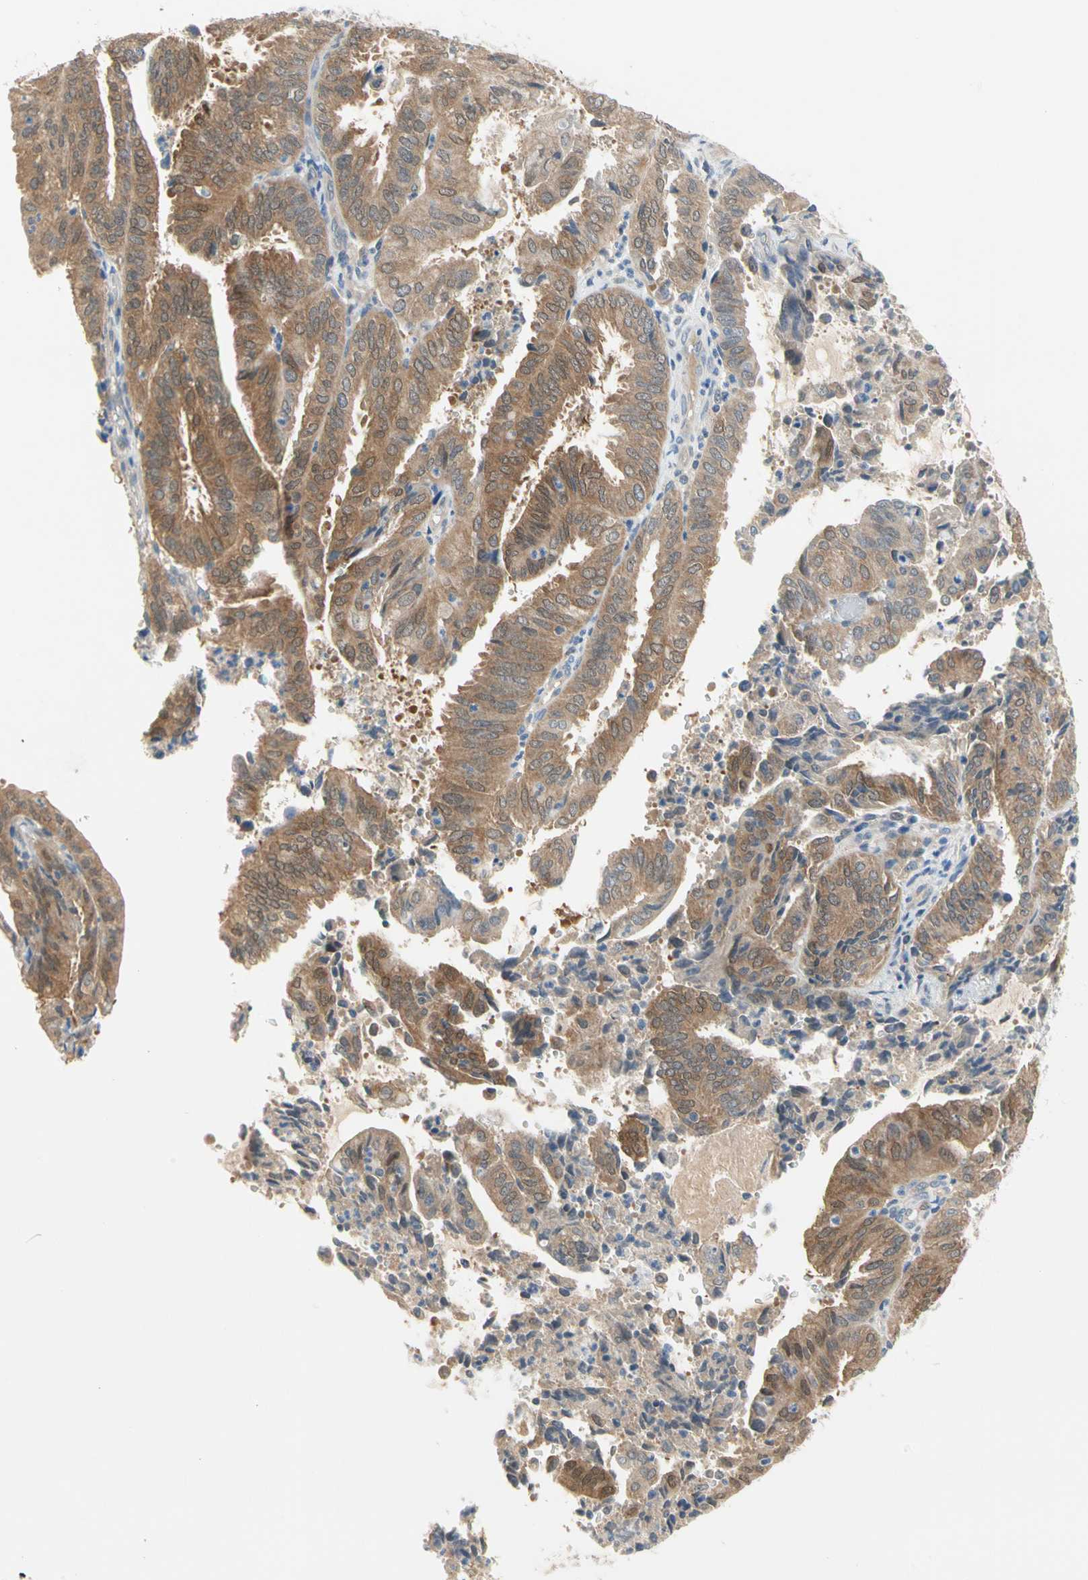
{"staining": {"intensity": "strong", "quantity": ">75%", "location": "cytoplasmic/membranous"}, "tissue": "endometrial cancer", "cell_type": "Tumor cells", "image_type": "cancer", "snomed": [{"axis": "morphology", "description": "Adenocarcinoma, NOS"}, {"axis": "topography", "description": "Uterus"}], "caption": "The immunohistochemical stain shows strong cytoplasmic/membranous expression in tumor cells of endometrial cancer (adenocarcinoma) tissue.", "gene": "MPI", "patient": {"sex": "female", "age": 60}}